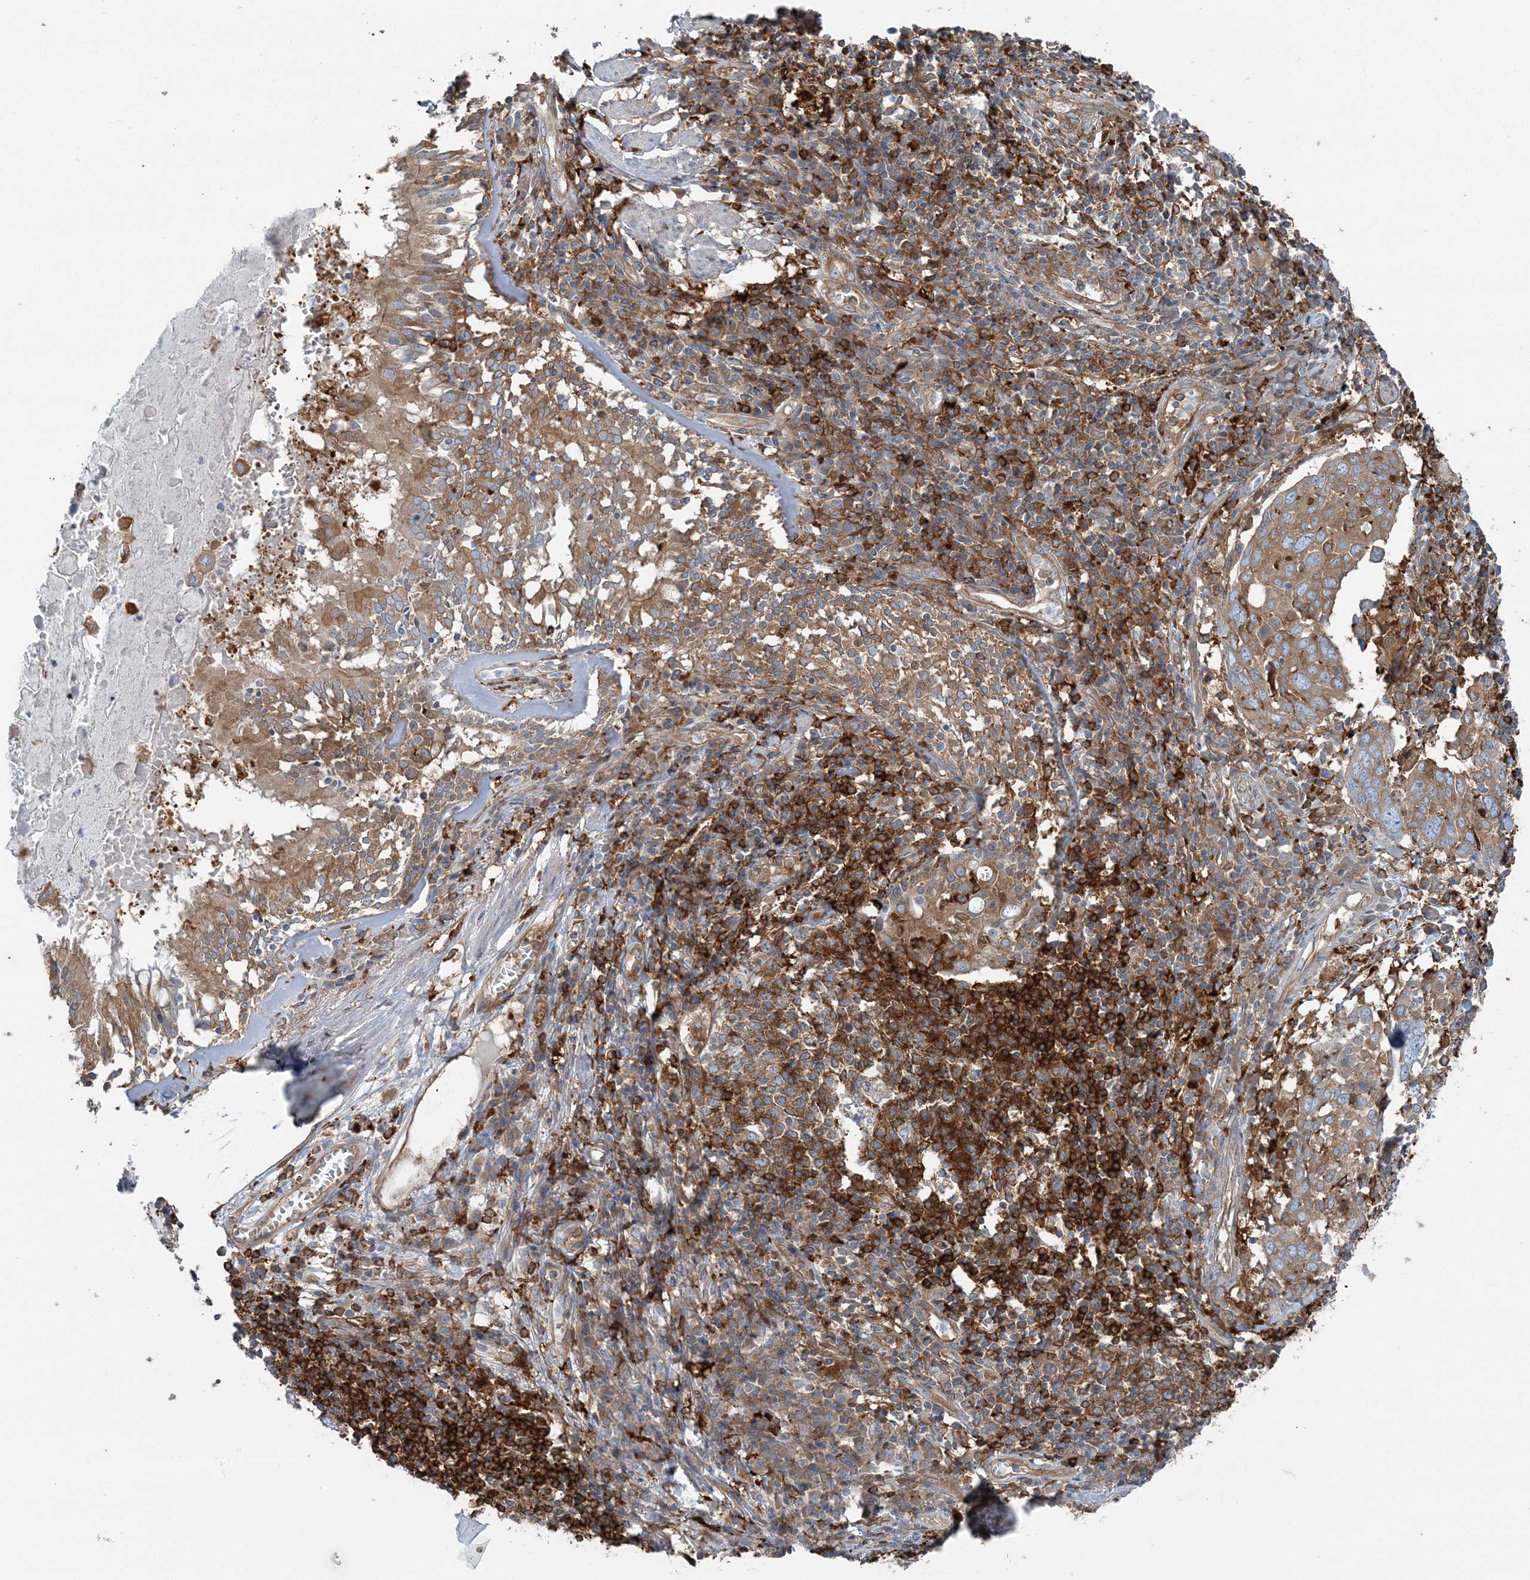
{"staining": {"intensity": "moderate", "quantity": ">75%", "location": "cytoplasmic/membranous"}, "tissue": "lung cancer", "cell_type": "Tumor cells", "image_type": "cancer", "snomed": [{"axis": "morphology", "description": "Squamous cell carcinoma, NOS"}, {"axis": "topography", "description": "Lung"}], "caption": "A micrograph of human squamous cell carcinoma (lung) stained for a protein demonstrates moderate cytoplasmic/membranous brown staining in tumor cells.", "gene": "SNX2", "patient": {"sex": "male", "age": 65}}